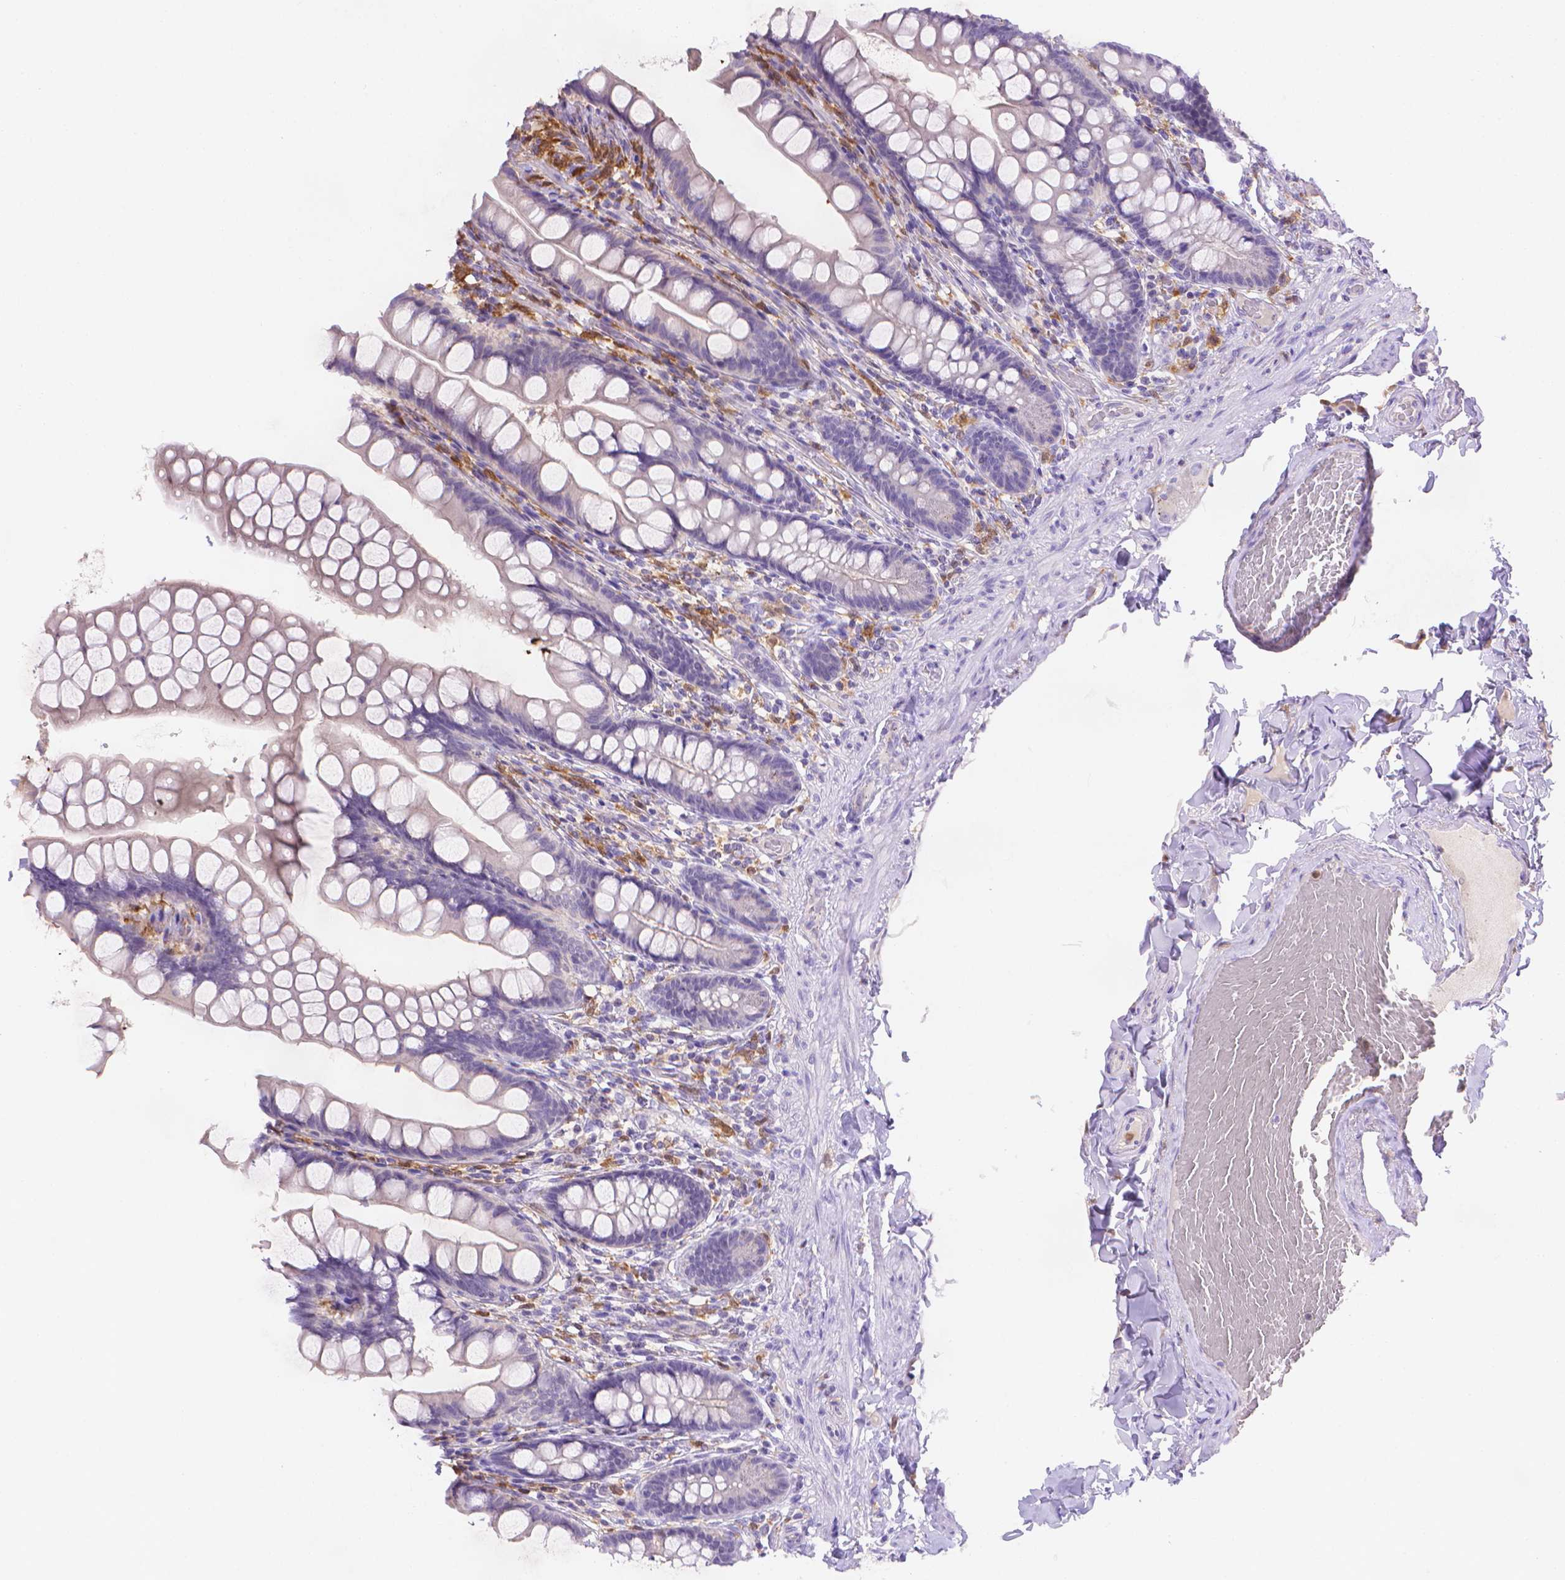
{"staining": {"intensity": "negative", "quantity": "none", "location": "none"}, "tissue": "small intestine", "cell_type": "Glandular cells", "image_type": "normal", "snomed": [{"axis": "morphology", "description": "Normal tissue, NOS"}, {"axis": "topography", "description": "Small intestine"}], "caption": "Immunohistochemical staining of unremarkable human small intestine exhibits no significant expression in glandular cells. (DAB (3,3'-diaminobenzidine) IHC, high magnification).", "gene": "FGD2", "patient": {"sex": "male", "age": 70}}